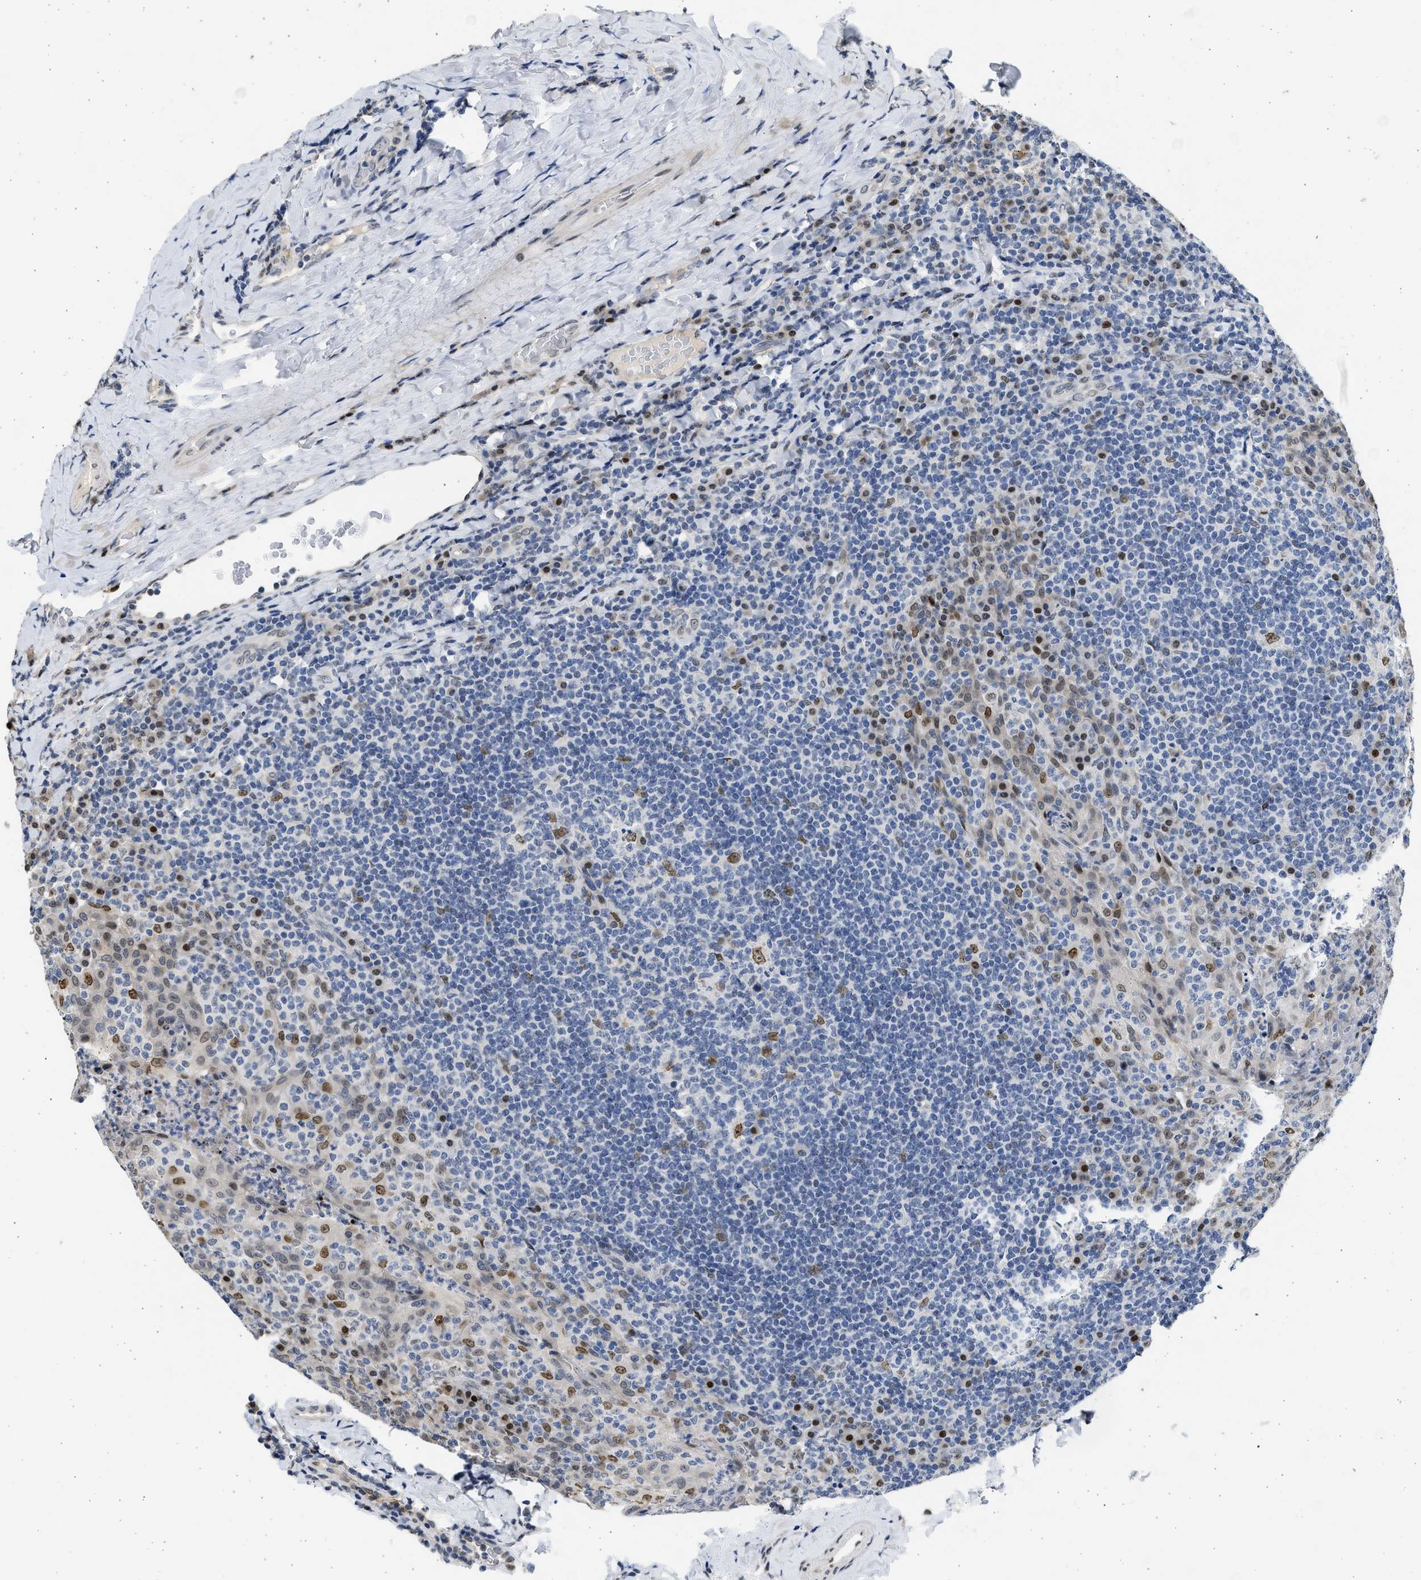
{"staining": {"intensity": "moderate", "quantity": "<25%", "location": "nuclear"}, "tissue": "tonsil", "cell_type": "Germinal center cells", "image_type": "normal", "snomed": [{"axis": "morphology", "description": "Normal tissue, NOS"}, {"axis": "topography", "description": "Tonsil"}], "caption": "This photomicrograph exhibits IHC staining of unremarkable human tonsil, with low moderate nuclear positivity in about <25% of germinal center cells.", "gene": "HMGN3", "patient": {"sex": "male", "age": 17}}